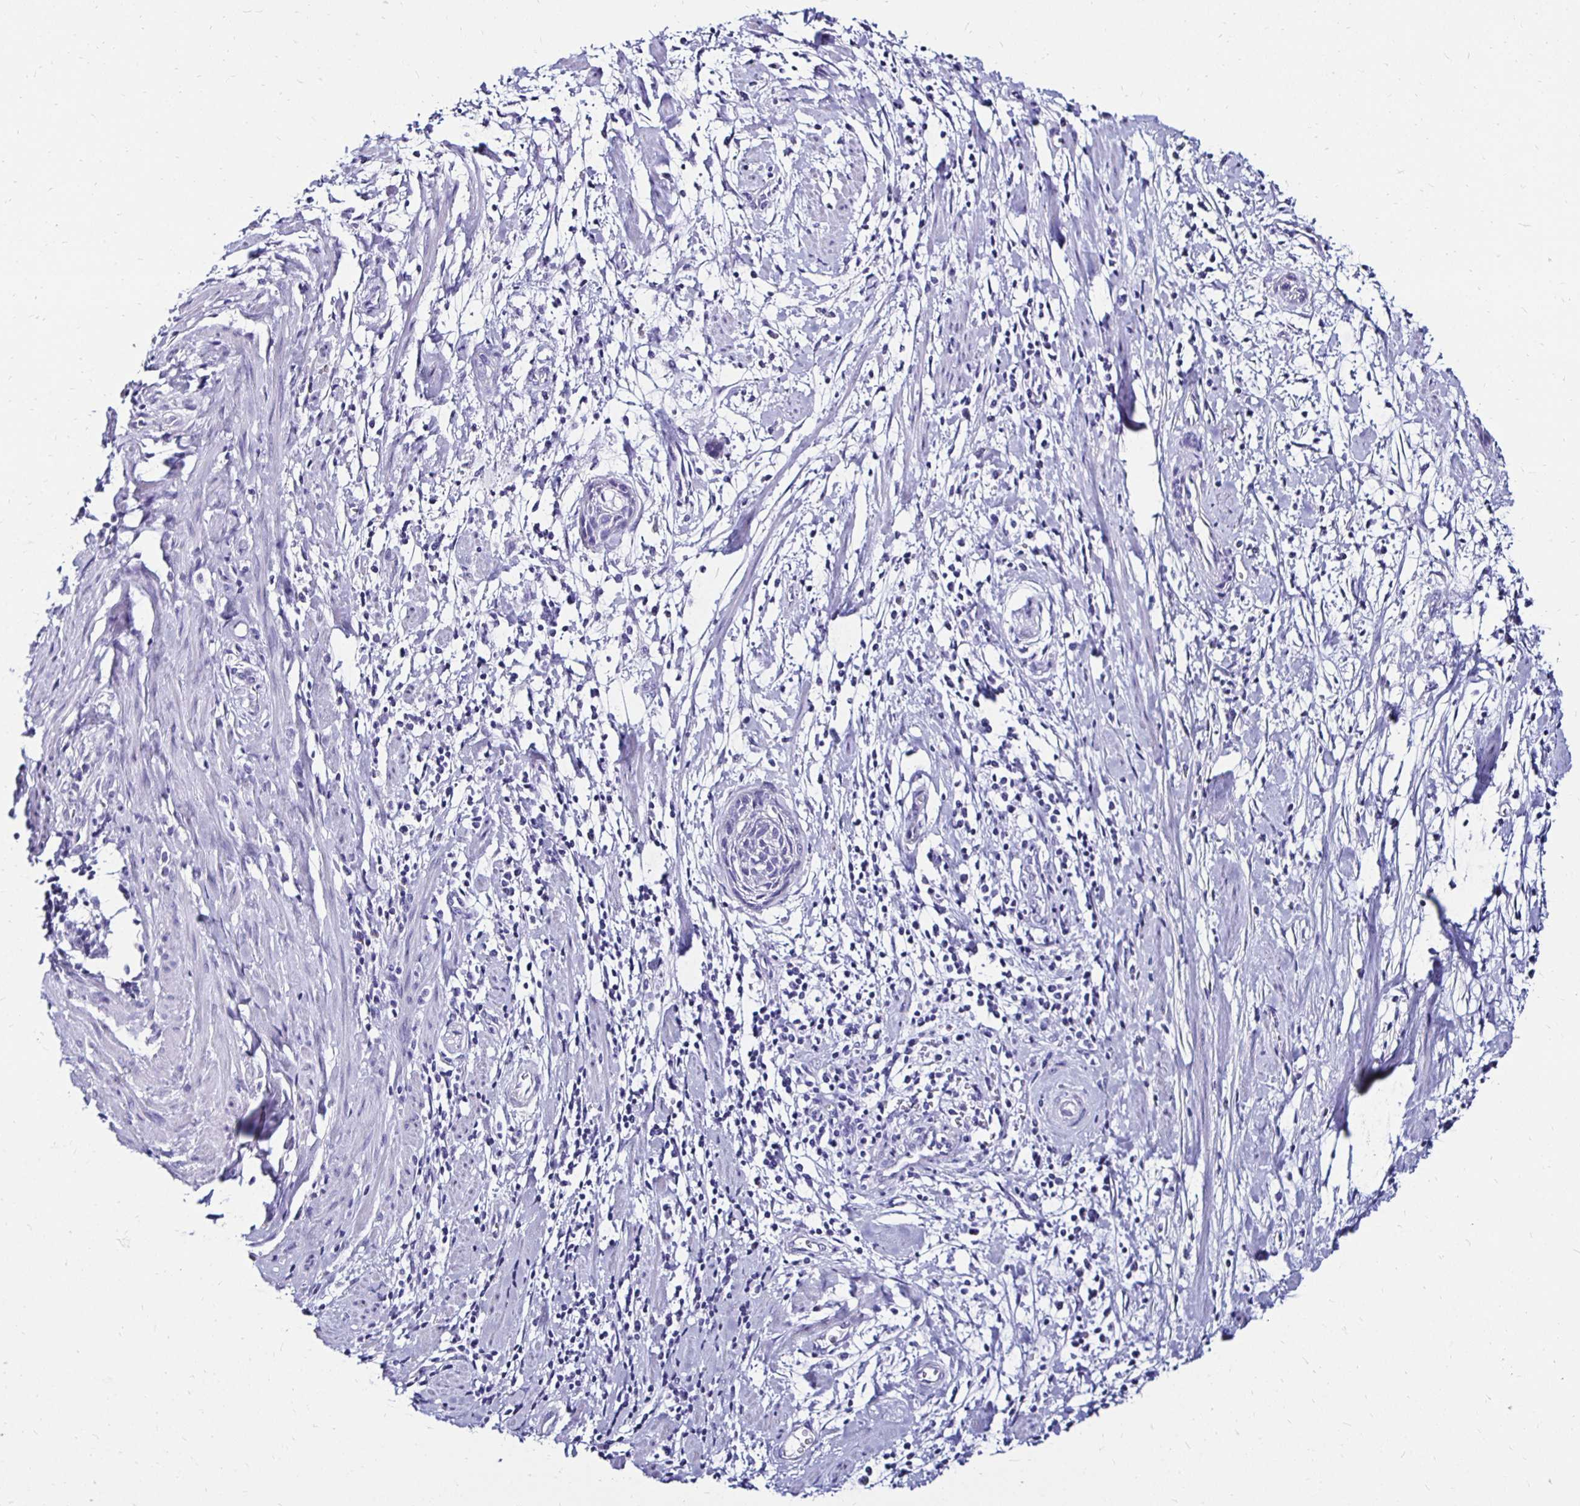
{"staining": {"intensity": "negative", "quantity": "none", "location": "none"}, "tissue": "cervical cancer", "cell_type": "Tumor cells", "image_type": "cancer", "snomed": [{"axis": "morphology", "description": "Squamous cell carcinoma, NOS"}, {"axis": "topography", "description": "Cervix"}], "caption": "DAB (3,3'-diaminobenzidine) immunohistochemical staining of human cervical squamous cell carcinoma demonstrates no significant positivity in tumor cells.", "gene": "KCNT1", "patient": {"sex": "female", "age": 55}}